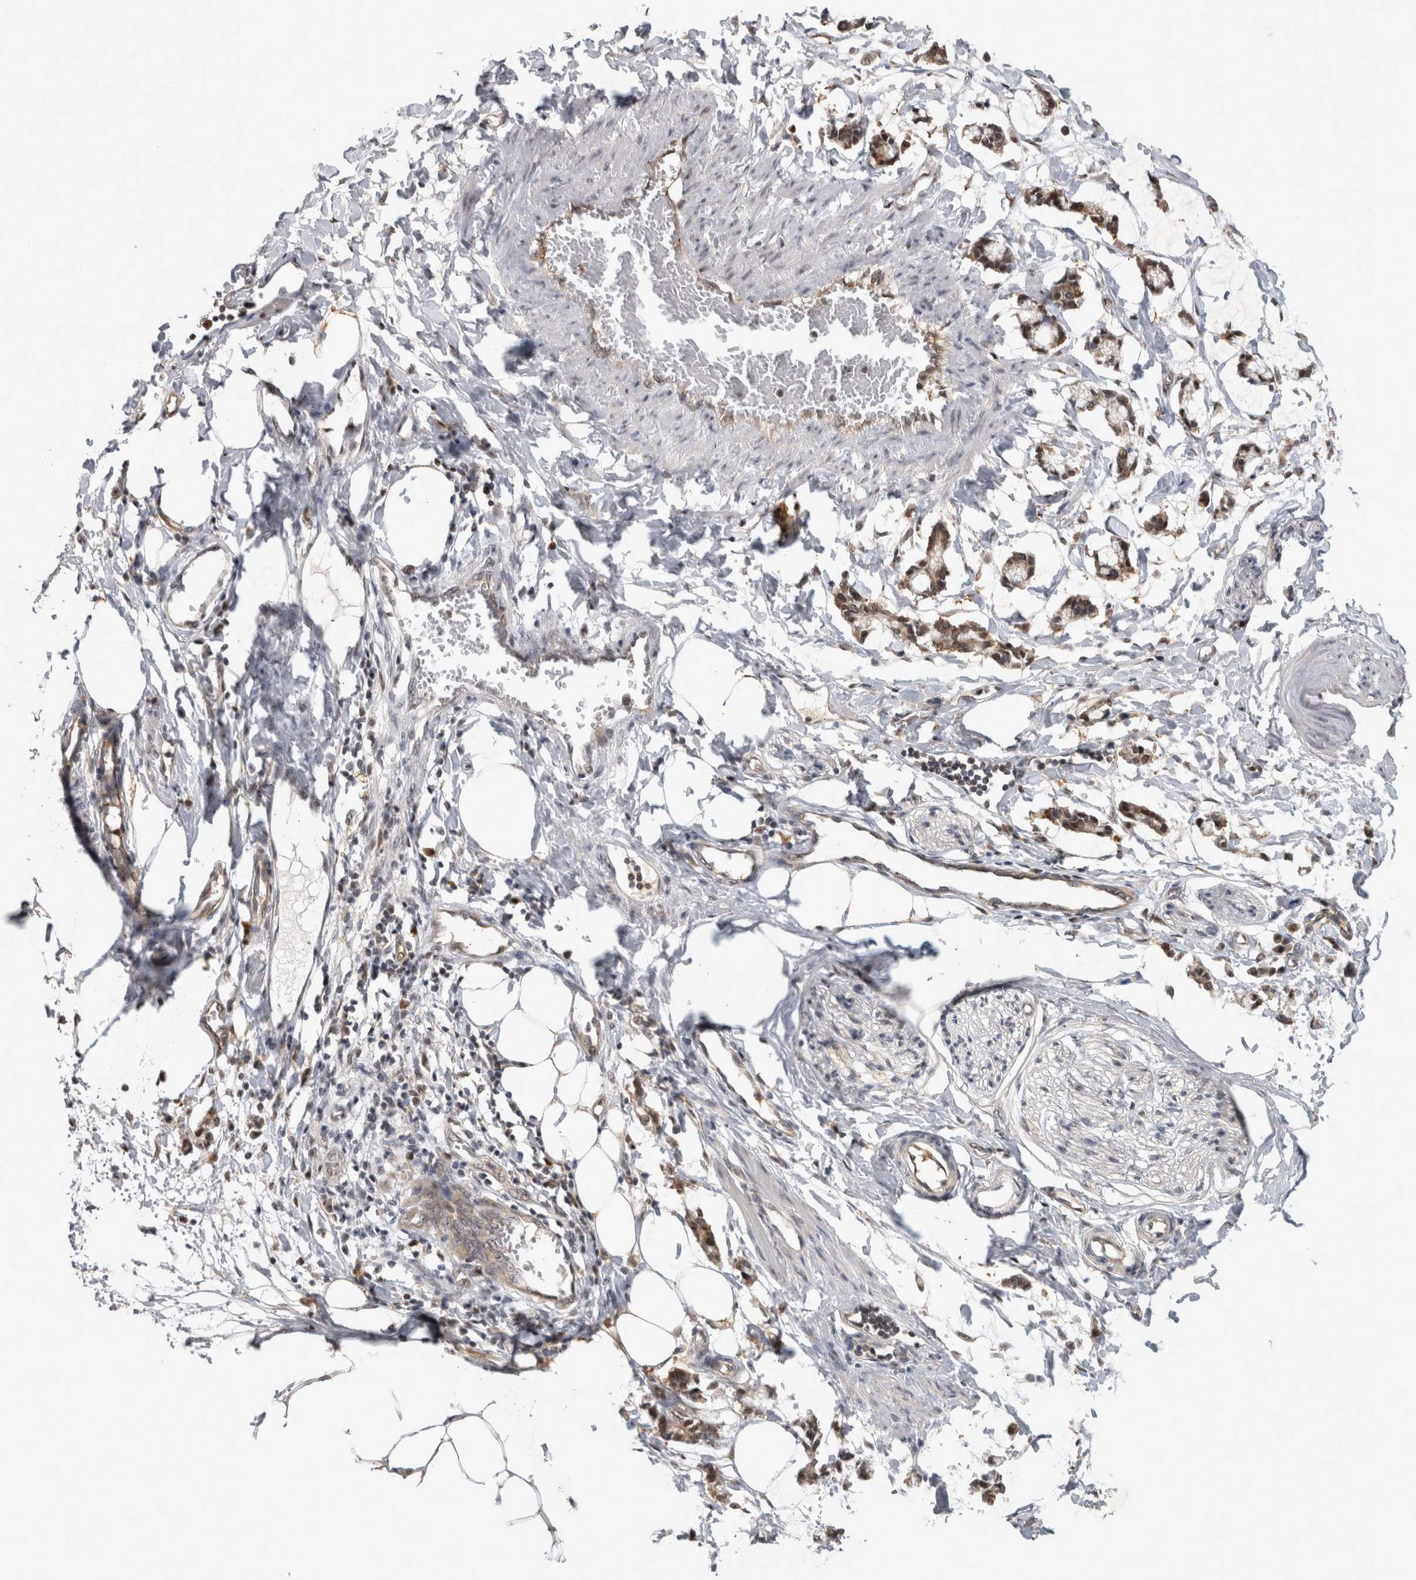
{"staining": {"intensity": "weak", "quantity": "25%-75%", "location": "cytoplasmic/membranous"}, "tissue": "adipose tissue", "cell_type": "Adipocytes", "image_type": "normal", "snomed": [{"axis": "morphology", "description": "Normal tissue, NOS"}, {"axis": "morphology", "description": "Adenocarcinoma, NOS"}, {"axis": "topography", "description": "Colon"}, {"axis": "topography", "description": "Peripheral nerve tissue"}], "caption": "A brown stain shows weak cytoplasmic/membranous expression of a protein in adipocytes of unremarkable human adipose tissue.", "gene": "PSMB2", "patient": {"sex": "male", "age": 14}}